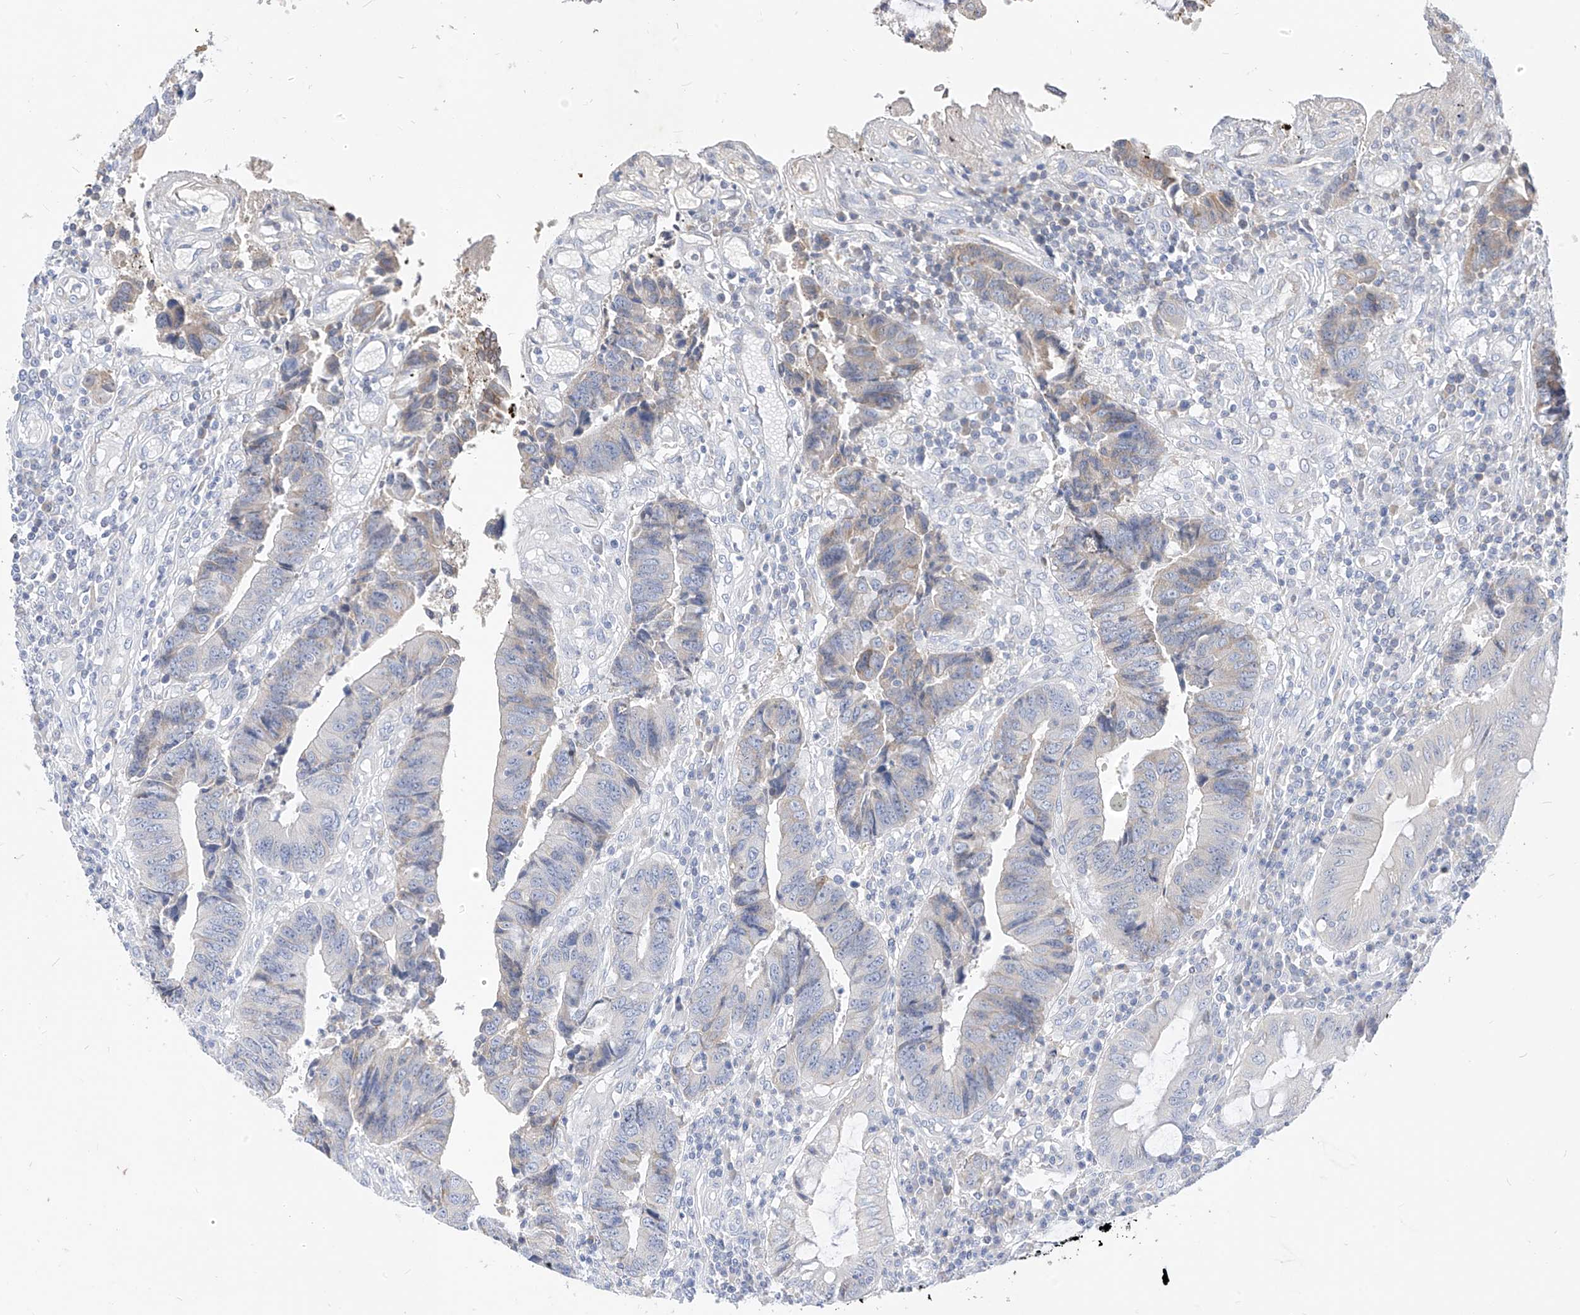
{"staining": {"intensity": "moderate", "quantity": "<25%", "location": "cytoplasmic/membranous"}, "tissue": "colorectal cancer", "cell_type": "Tumor cells", "image_type": "cancer", "snomed": [{"axis": "morphology", "description": "Adenocarcinoma, NOS"}, {"axis": "topography", "description": "Rectum"}], "caption": "Immunohistochemical staining of human colorectal adenocarcinoma displays low levels of moderate cytoplasmic/membranous expression in about <25% of tumor cells.", "gene": "RASA2", "patient": {"sex": "male", "age": 84}}